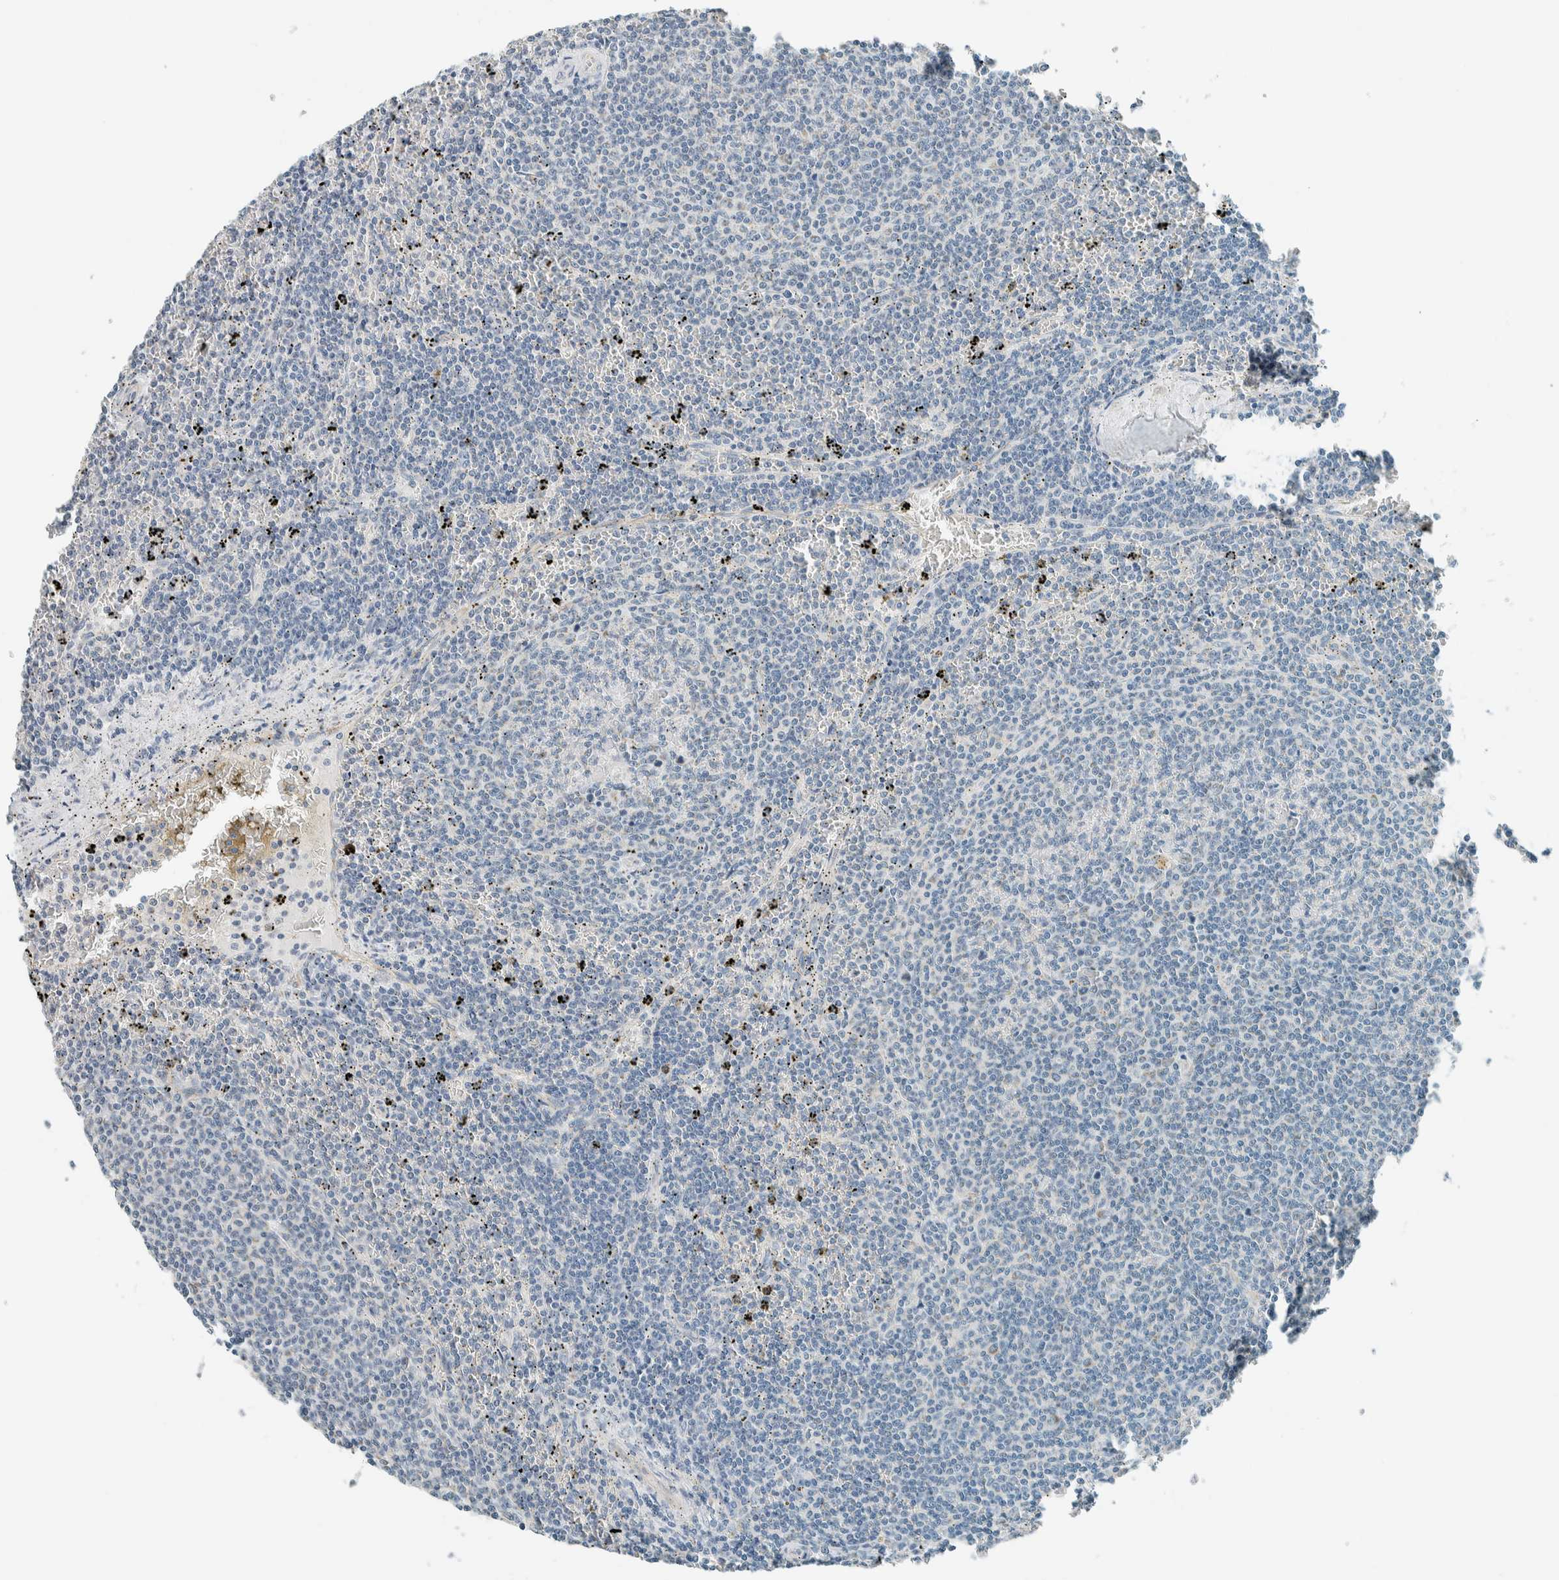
{"staining": {"intensity": "negative", "quantity": "none", "location": "none"}, "tissue": "lymphoma", "cell_type": "Tumor cells", "image_type": "cancer", "snomed": [{"axis": "morphology", "description": "Malignant lymphoma, non-Hodgkin's type, Low grade"}, {"axis": "topography", "description": "Spleen"}], "caption": "Immunohistochemistry (IHC) micrograph of neoplastic tissue: malignant lymphoma, non-Hodgkin's type (low-grade) stained with DAB shows no significant protein expression in tumor cells.", "gene": "SLFN12", "patient": {"sex": "female", "age": 50}}